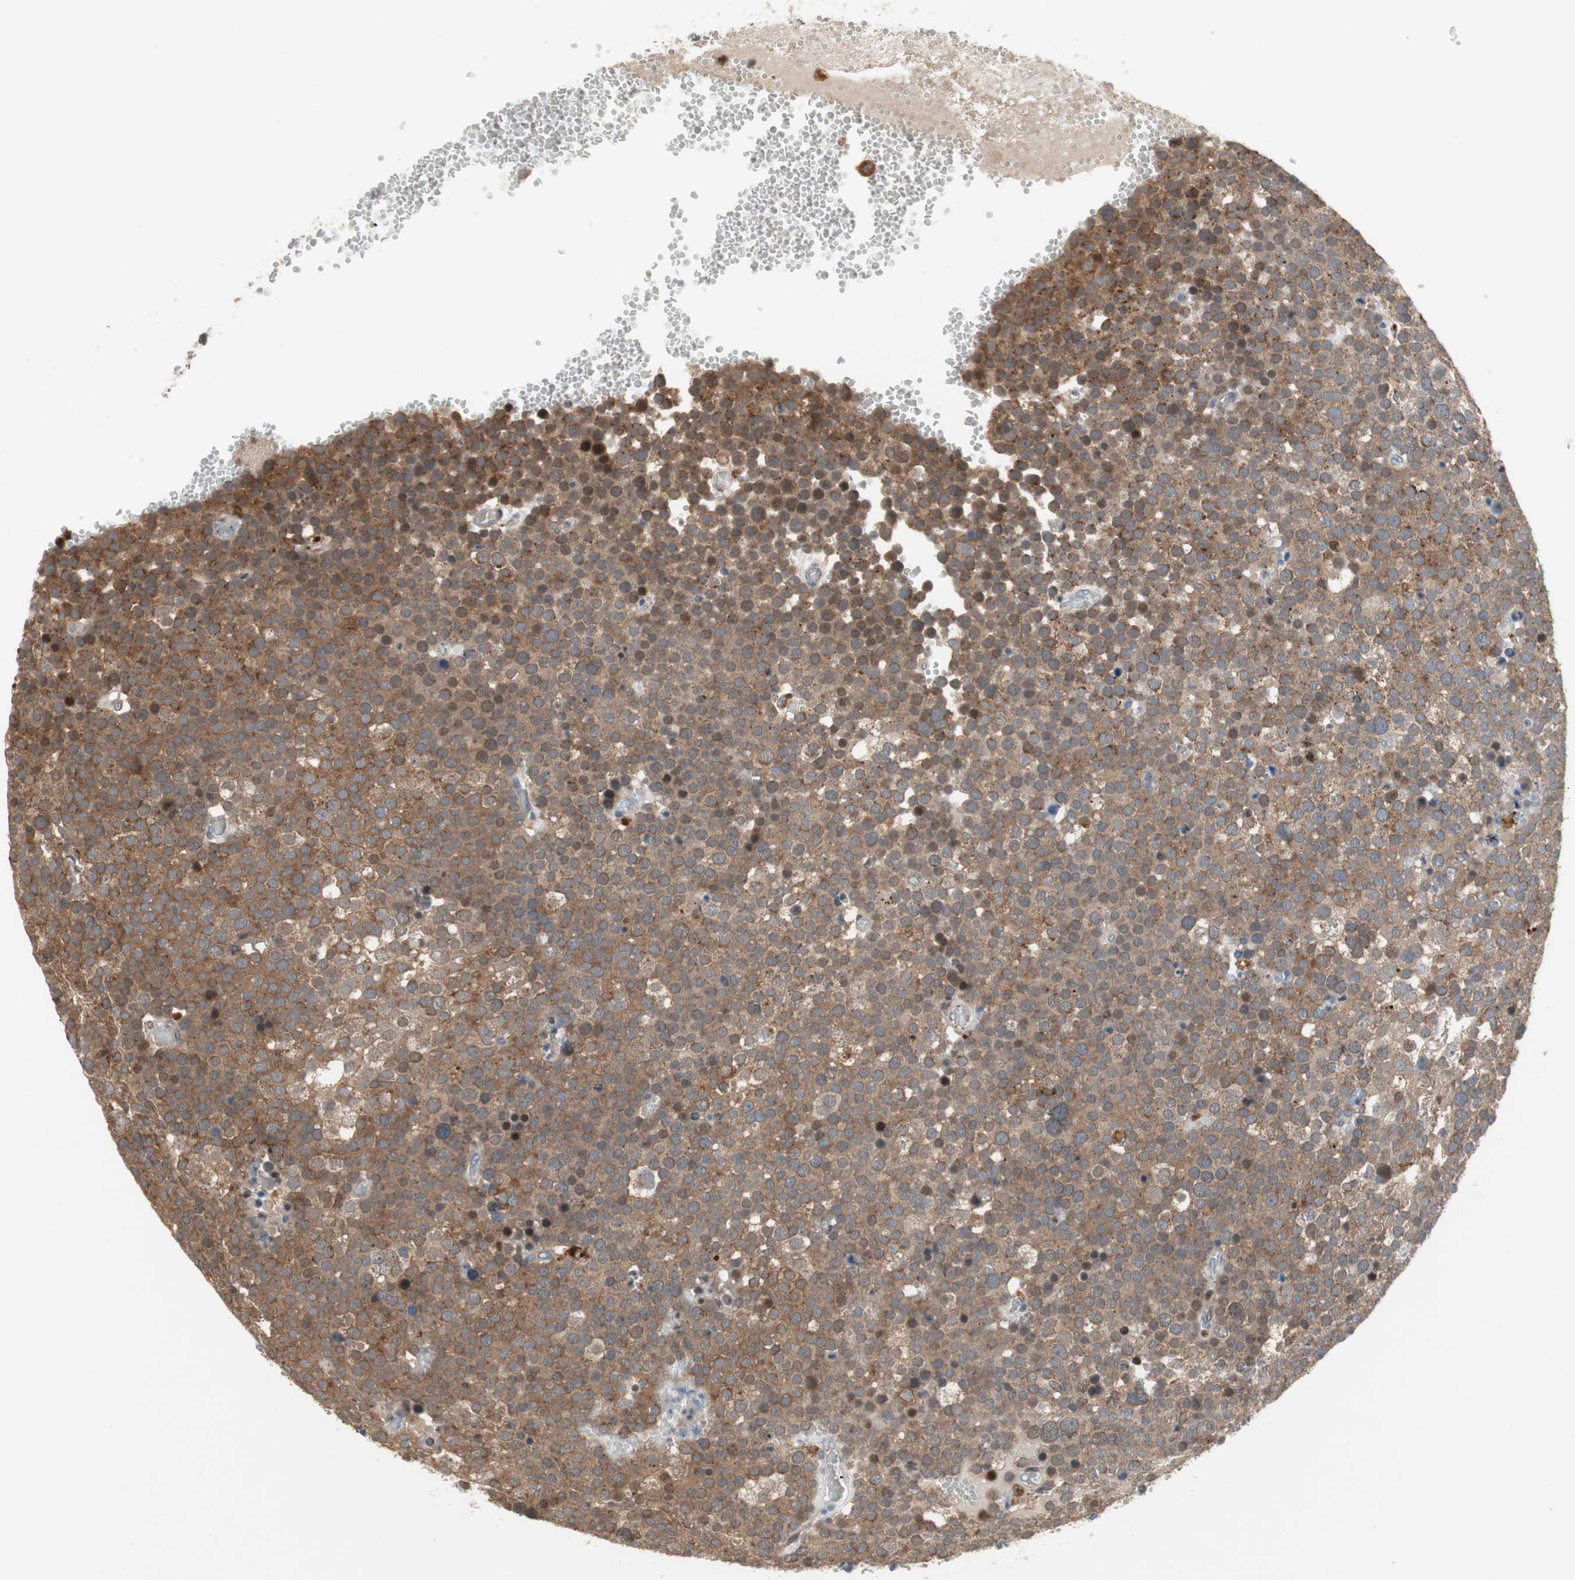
{"staining": {"intensity": "moderate", "quantity": ">75%", "location": "cytoplasmic/membranous"}, "tissue": "testis cancer", "cell_type": "Tumor cells", "image_type": "cancer", "snomed": [{"axis": "morphology", "description": "Seminoma, NOS"}, {"axis": "topography", "description": "Testis"}], "caption": "This photomicrograph shows immunohistochemistry (IHC) staining of human testis cancer (seminoma), with medium moderate cytoplasmic/membranous positivity in approximately >75% of tumor cells.", "gene": "SNX4", "patient": {"sex": "male", "age": 71}}